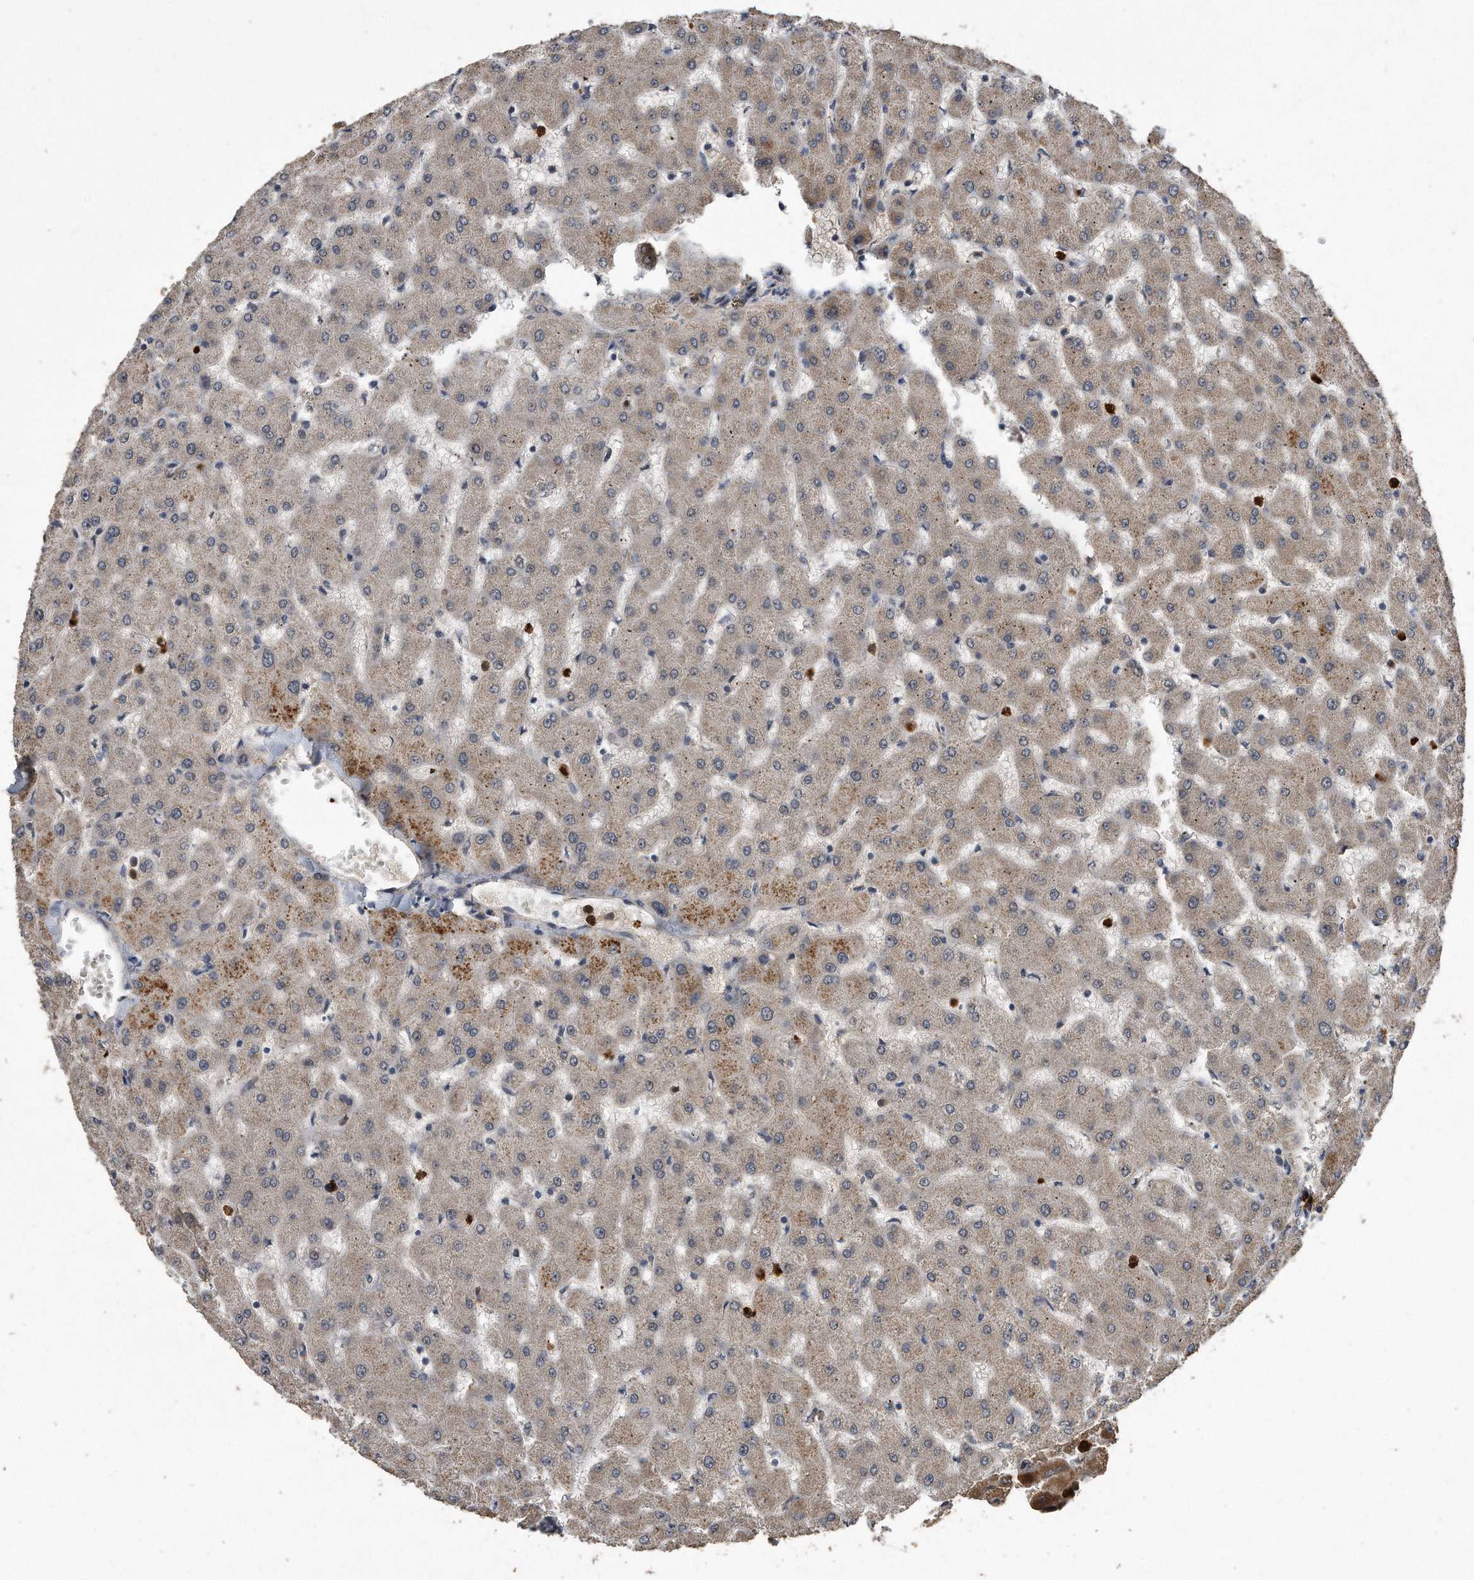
{"staining": {"intensity": "negative", "quantity": "none", "location": "none"}, "tissue": "liver", "cell_type": "Cholangiocytes", "image_type": "normal", "snomed": [{"axis": "morphology", "description": "Normal tissue, NOS"}, {"axis": "topography", "description": "Liver"}], "caption": "IHC photomicrograph of normal liver: human liver stained with DAB (3,3'-diaminobenzidine) demonstrates no significant protein expression in cholangiocytes.", "gene": "PELO", "patient": {"sex": "female", "age": 63}}